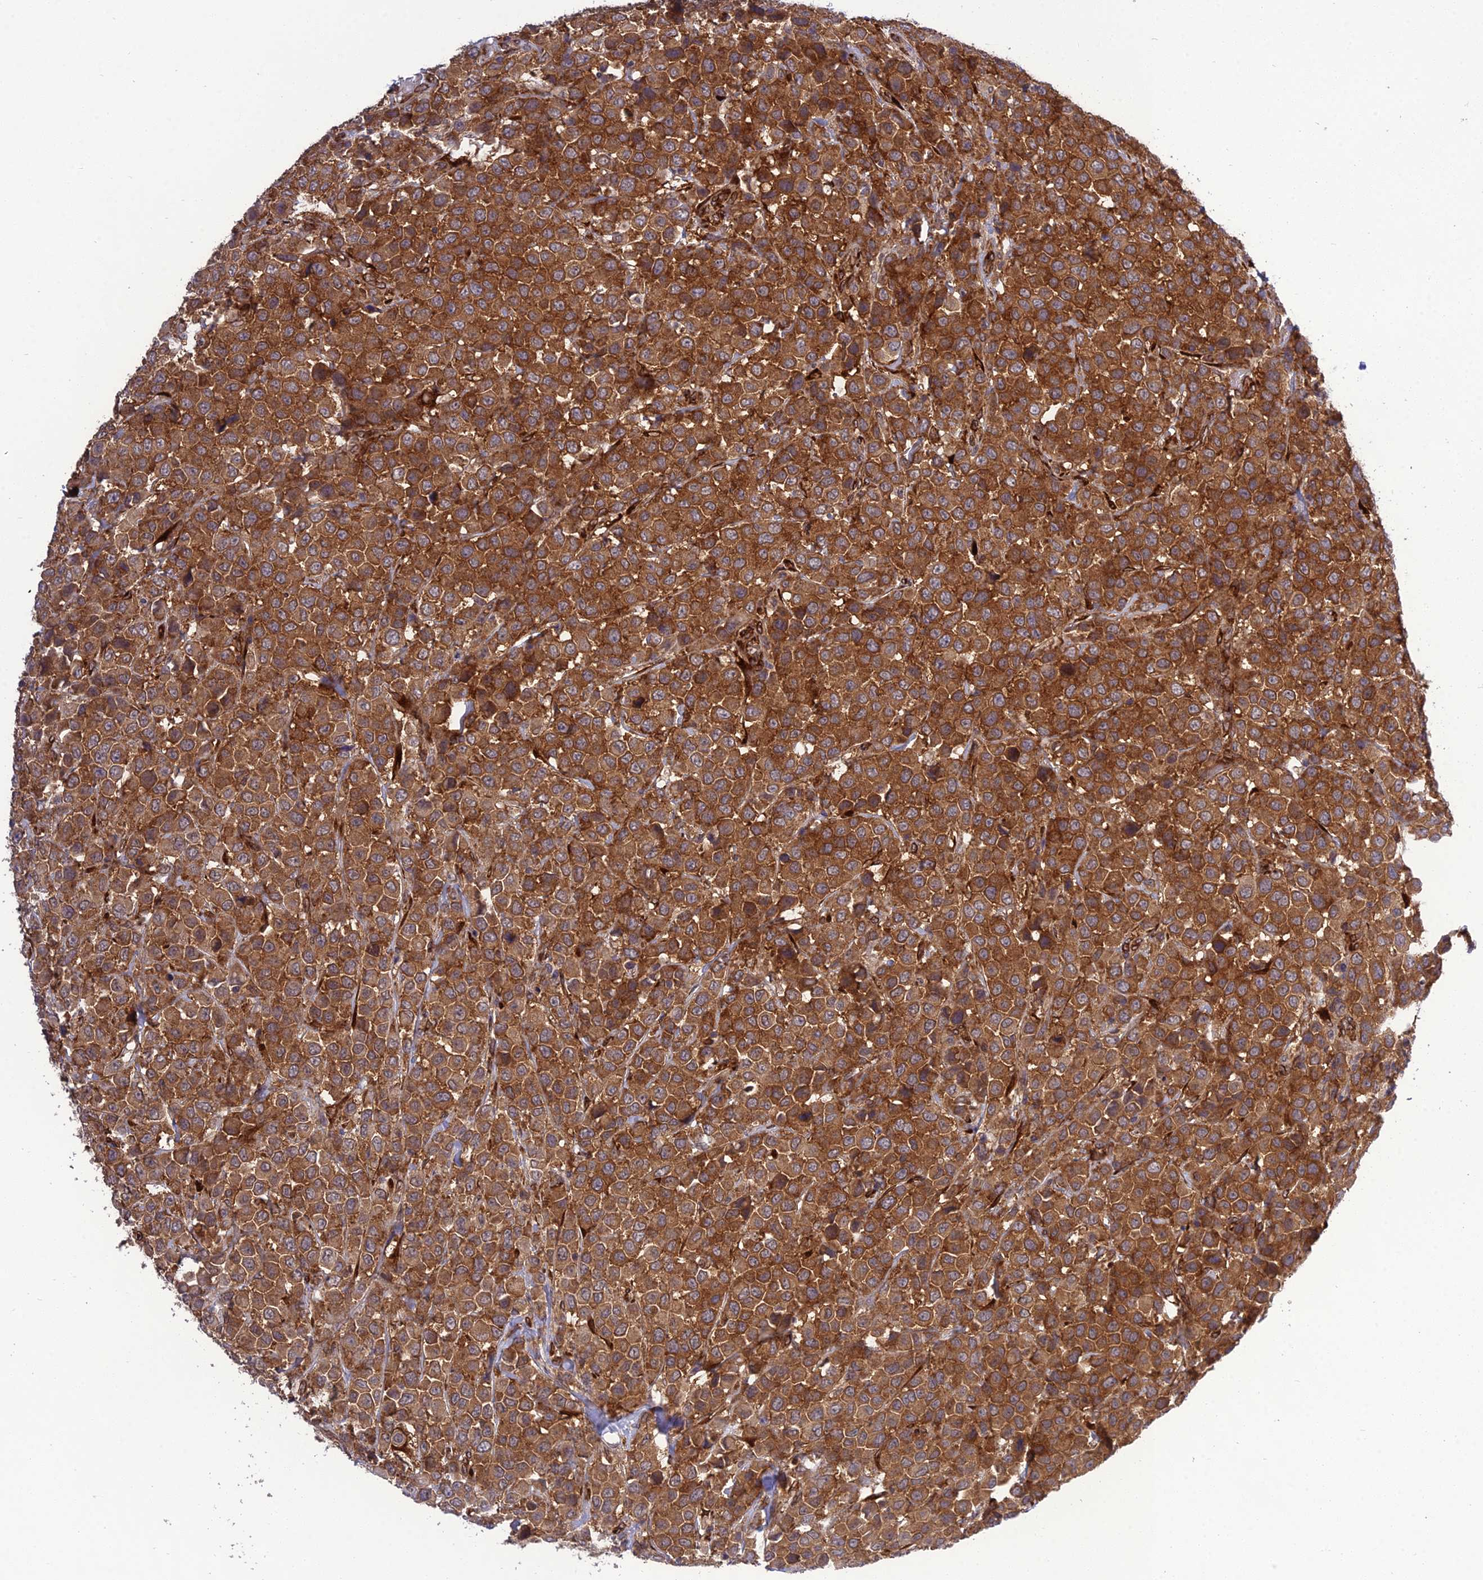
{"staining": {"intensity": "strong", "quantity": ">75%", "location": "cytoplasmic/membranous"}, "tissue": "breast cancer", "cell_type": "Tumor cells", "image_type": "cancer", "snomed": [{"axis": "morphology", "description": "Duct carcinoma"}, {"axis": "topography", "description": "Breast"}], "caption": "IHC photomicrograph of neoplastic tissue: breast intraductal carcinoma stained using IHC shows high levels of strong protein expression localized specifically in the cytoplasmic/membranous of tumor cells, appearing as a cytoplasmic/membranous brown color.", "gene": "DHCR7", "patient": {"sex": "female", "age": 61}}